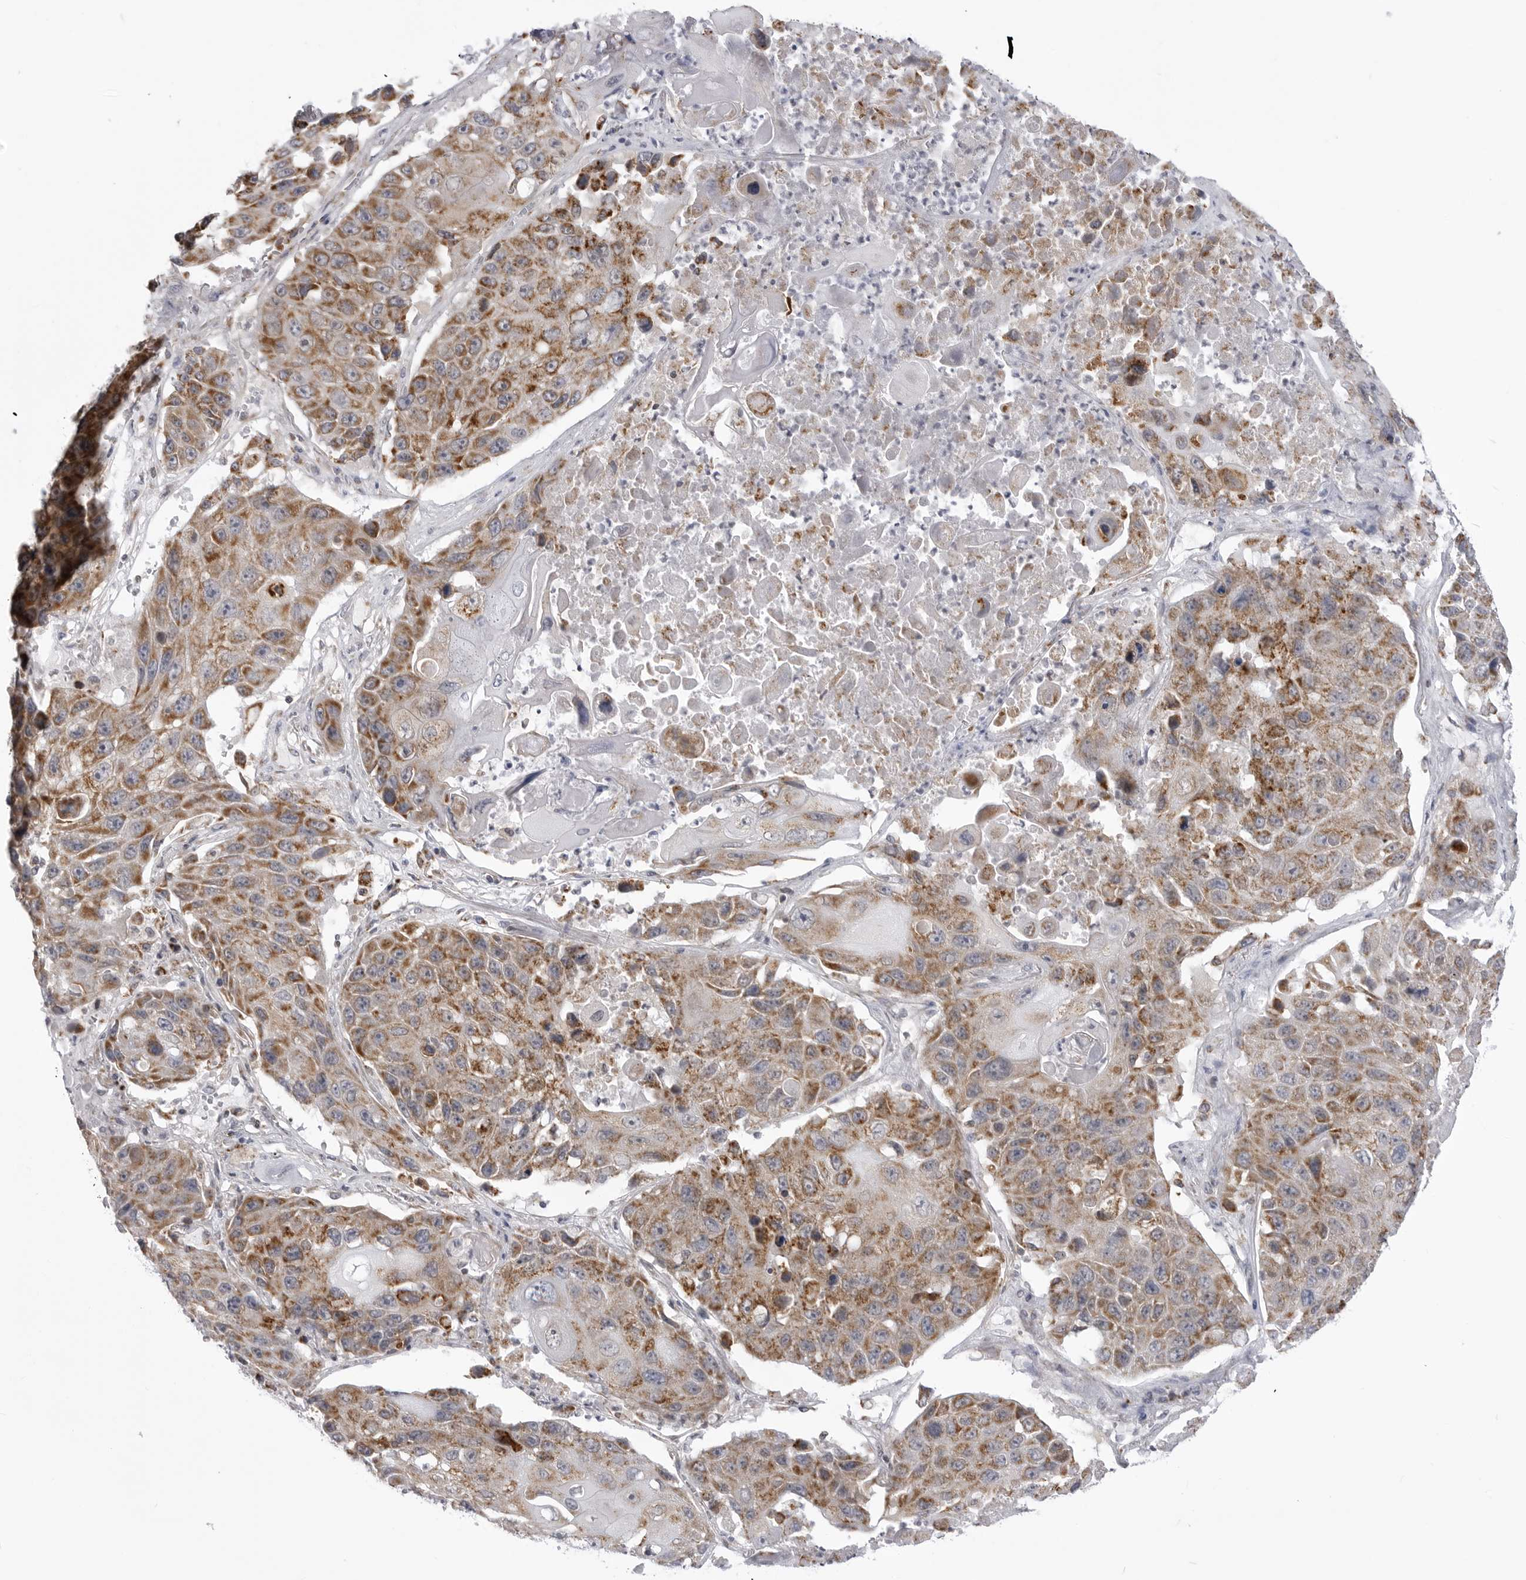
{"staining": {"intensity": "moderate", "quantity": ">75%", "location": "cytoplasmic/membranous"}, "tissue": "lung cancer", "cell_type": "Tumor cells", "image_type": "cancer", "snomed": [{"axis": "morphology", "description": "Squamous cell carcinoma, NOS"}, {"axis": "topography", "description": "Lung"}], "caption": "The immunohistochemical stain highlights moderate cytoplasmic/membranous expression in tumor cells of lung cancer tissue.", "gene": "FH", "patient": {"sex": "male", "age": 61}}